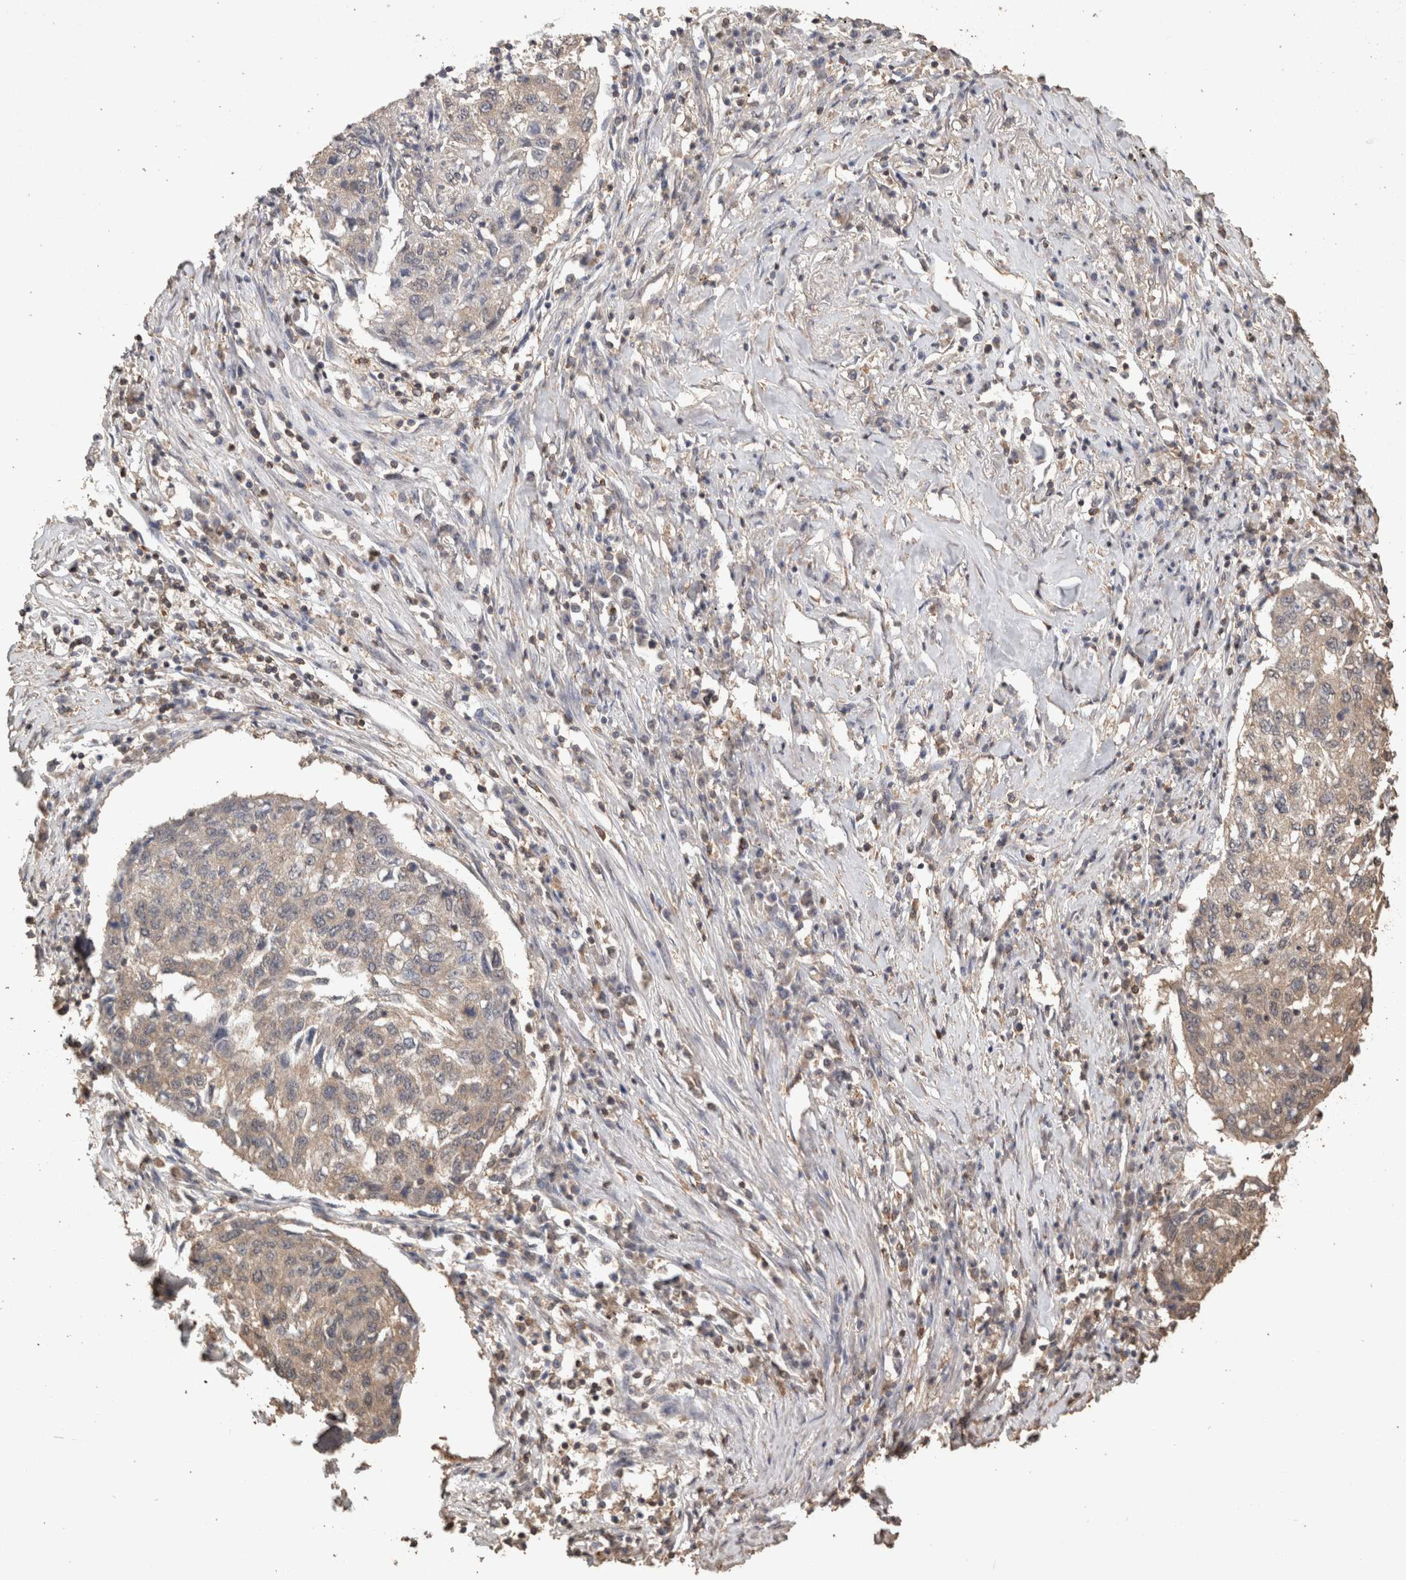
{"staining": {"intensity": "weak", "quantity": "<25%", "location": "cytoplasmic/membranous"}, "tissue": "lung cancer", "cell_type": "Tumor cells", "image_type": "cancer", "snomed": [{"axis": "morphology", "description": "Squamous cell carcinoma, NOS"}, {"axis": "topography", "description": "Lung"}], "caption": "Immunohistochemical staining of human lung squamous cell carcinoma exhibits no significant staining in tumor cells.", "gene": "CX3CL1", "patient": {"sex": "female", "age": 63}}